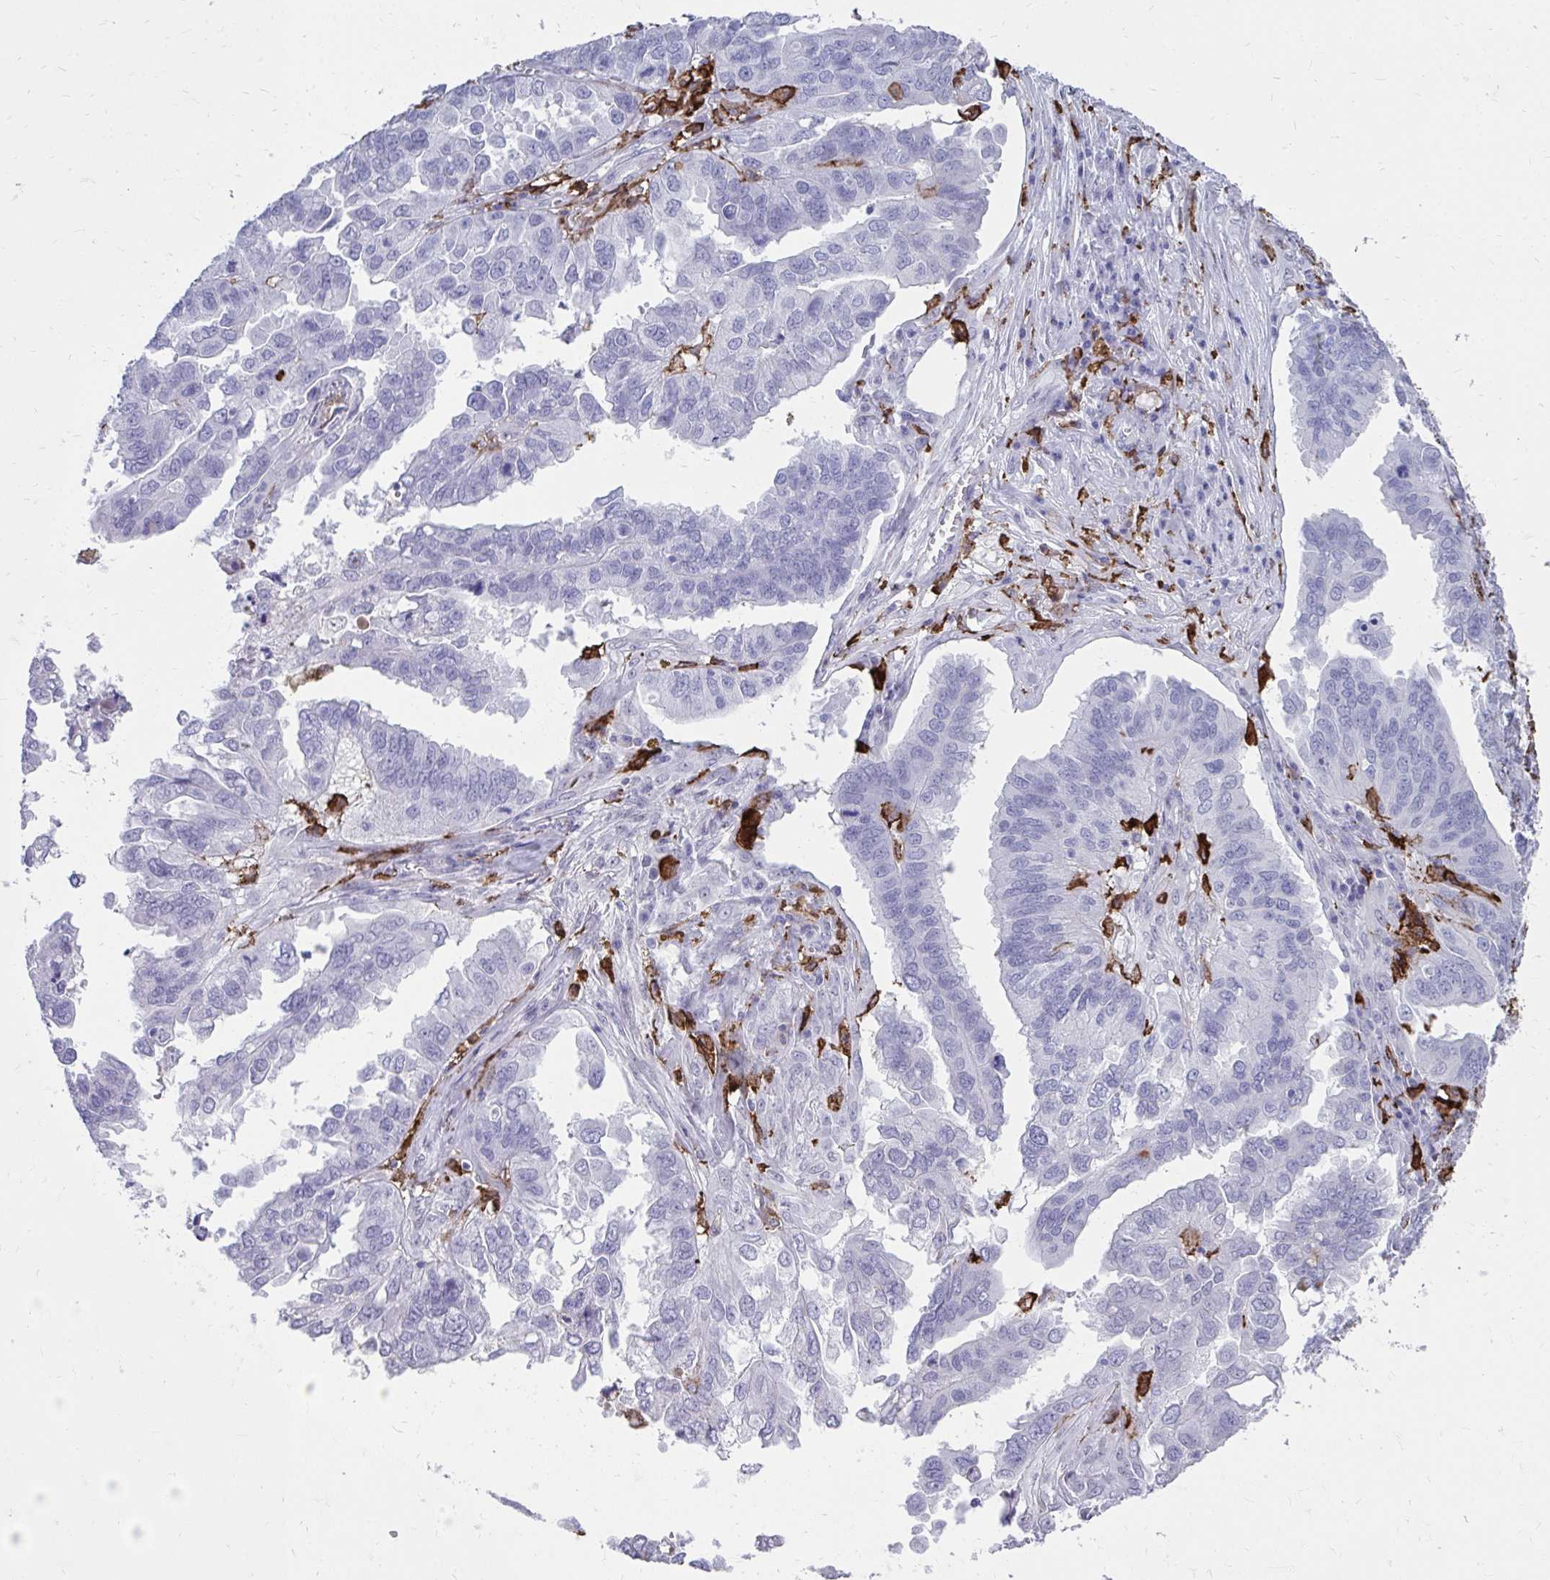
{"staining": {"intensity": "negative", "quantity": "none", "location": "none"}, "tissue": "ovarian cancer", "cell_type": "Tumor cells", "image_type": "cancer", "snomed": [{"axis": "morphology", "description": "Cystadenocarcinoma, serous, NOS"}, {"axis": "topography", "description": "Ovary"}], "caption": "Immunohistochemistry (IHC) image of ovarian cancer stained for a protein (brown), which demonstrates no positivity in tumor cells.", "gene": "CD163", "patient": {"sex": "female", "age": 79}}